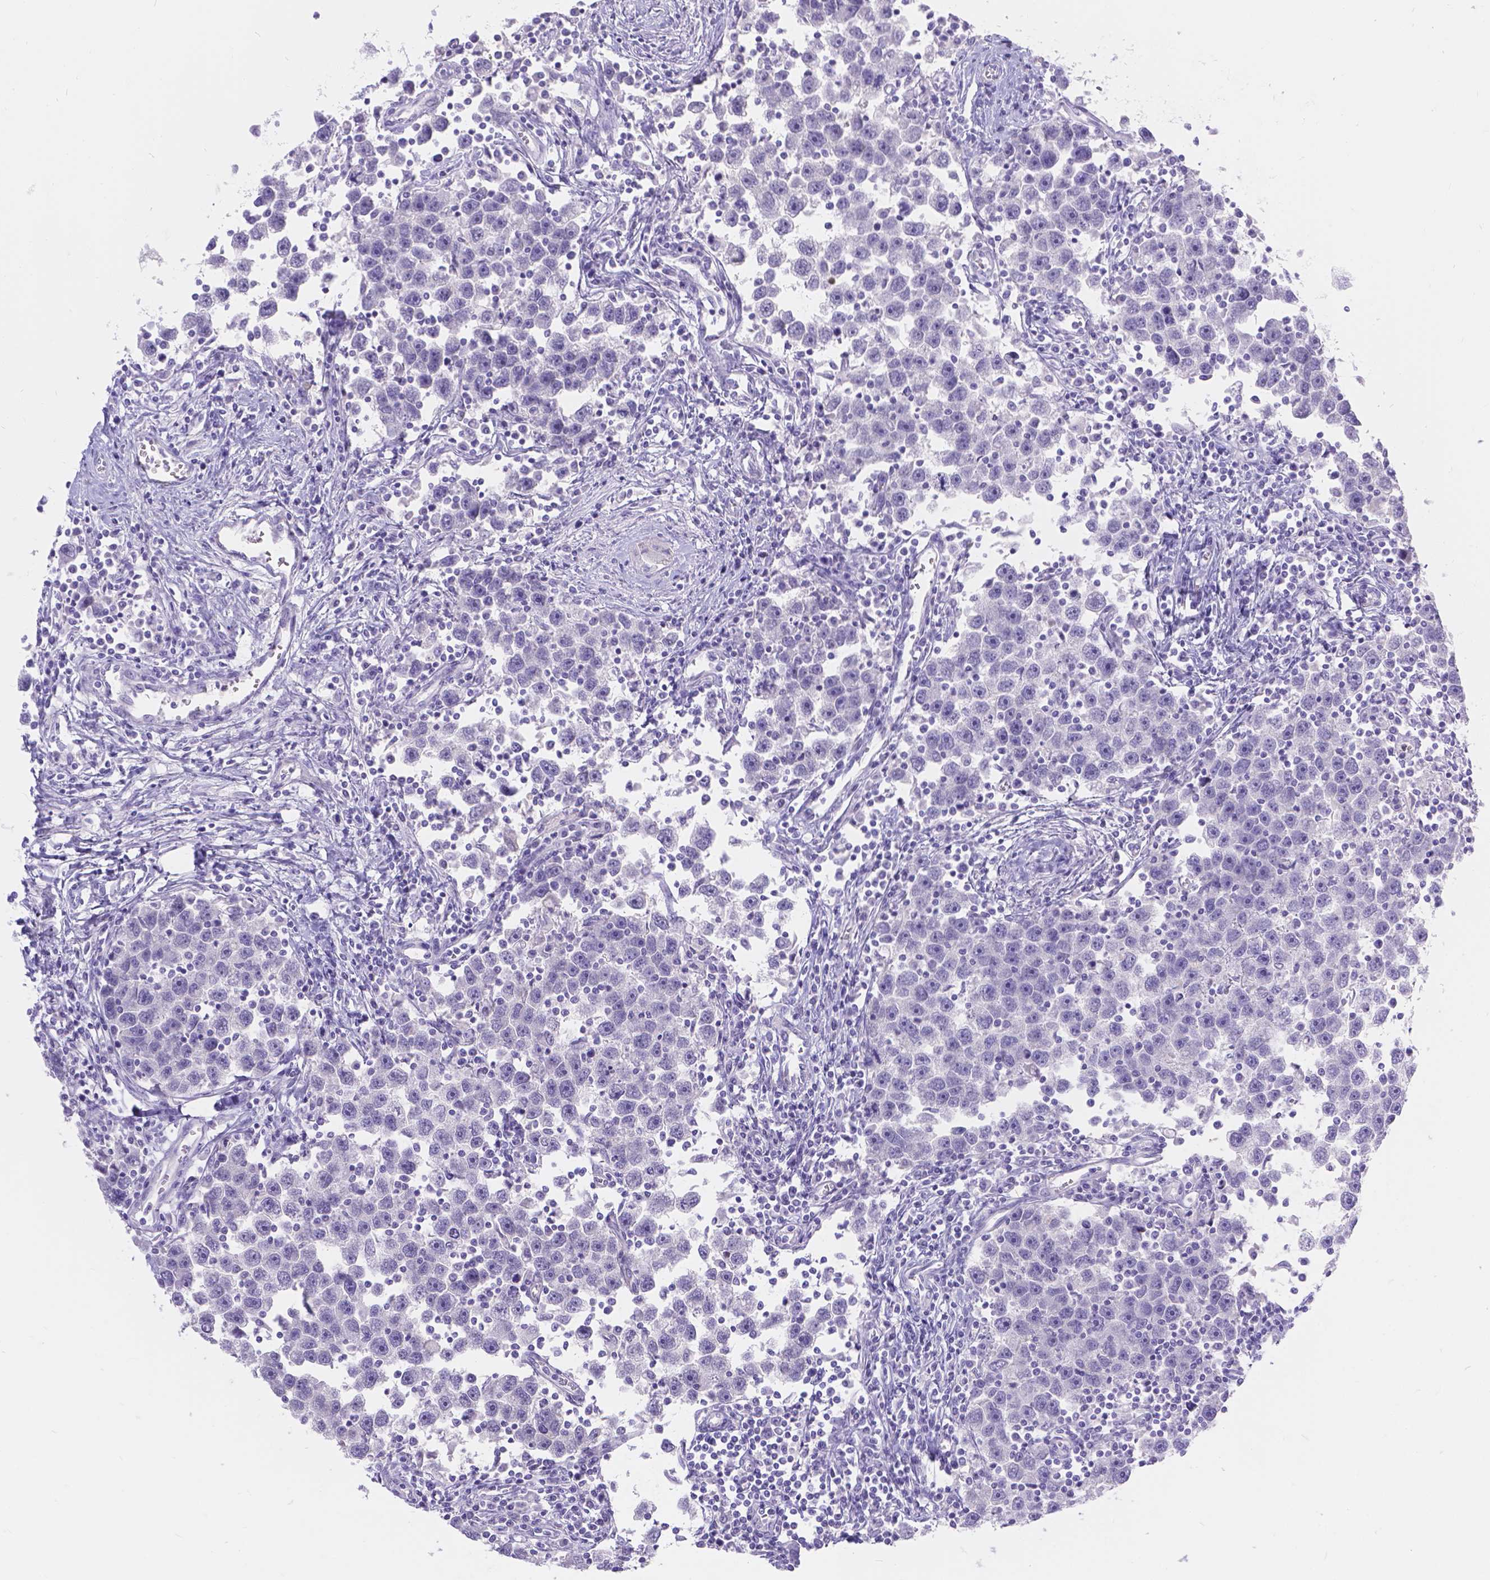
{"staining": {"intensity": "negative", "quantity": "none", "location": "none"}, "tissue": "testis cancer", "cell_type": "Tumor cells", "image_type": "cancer", "snomed": [{"axis": "morphology", "description": "Seminoma, NOS"}, {"axis": "topography", "description": "Testis"}], "caption": "High magnification brightfield microscopy of testis seminoma stained with DAB (3,3'-diaminobenzidine) (brown) and counterstained with hematoxylin (blue): tumor cells show no significant positivity.", "gene": "GNRHR", "patient": {"sex": "male", "age": 30}}